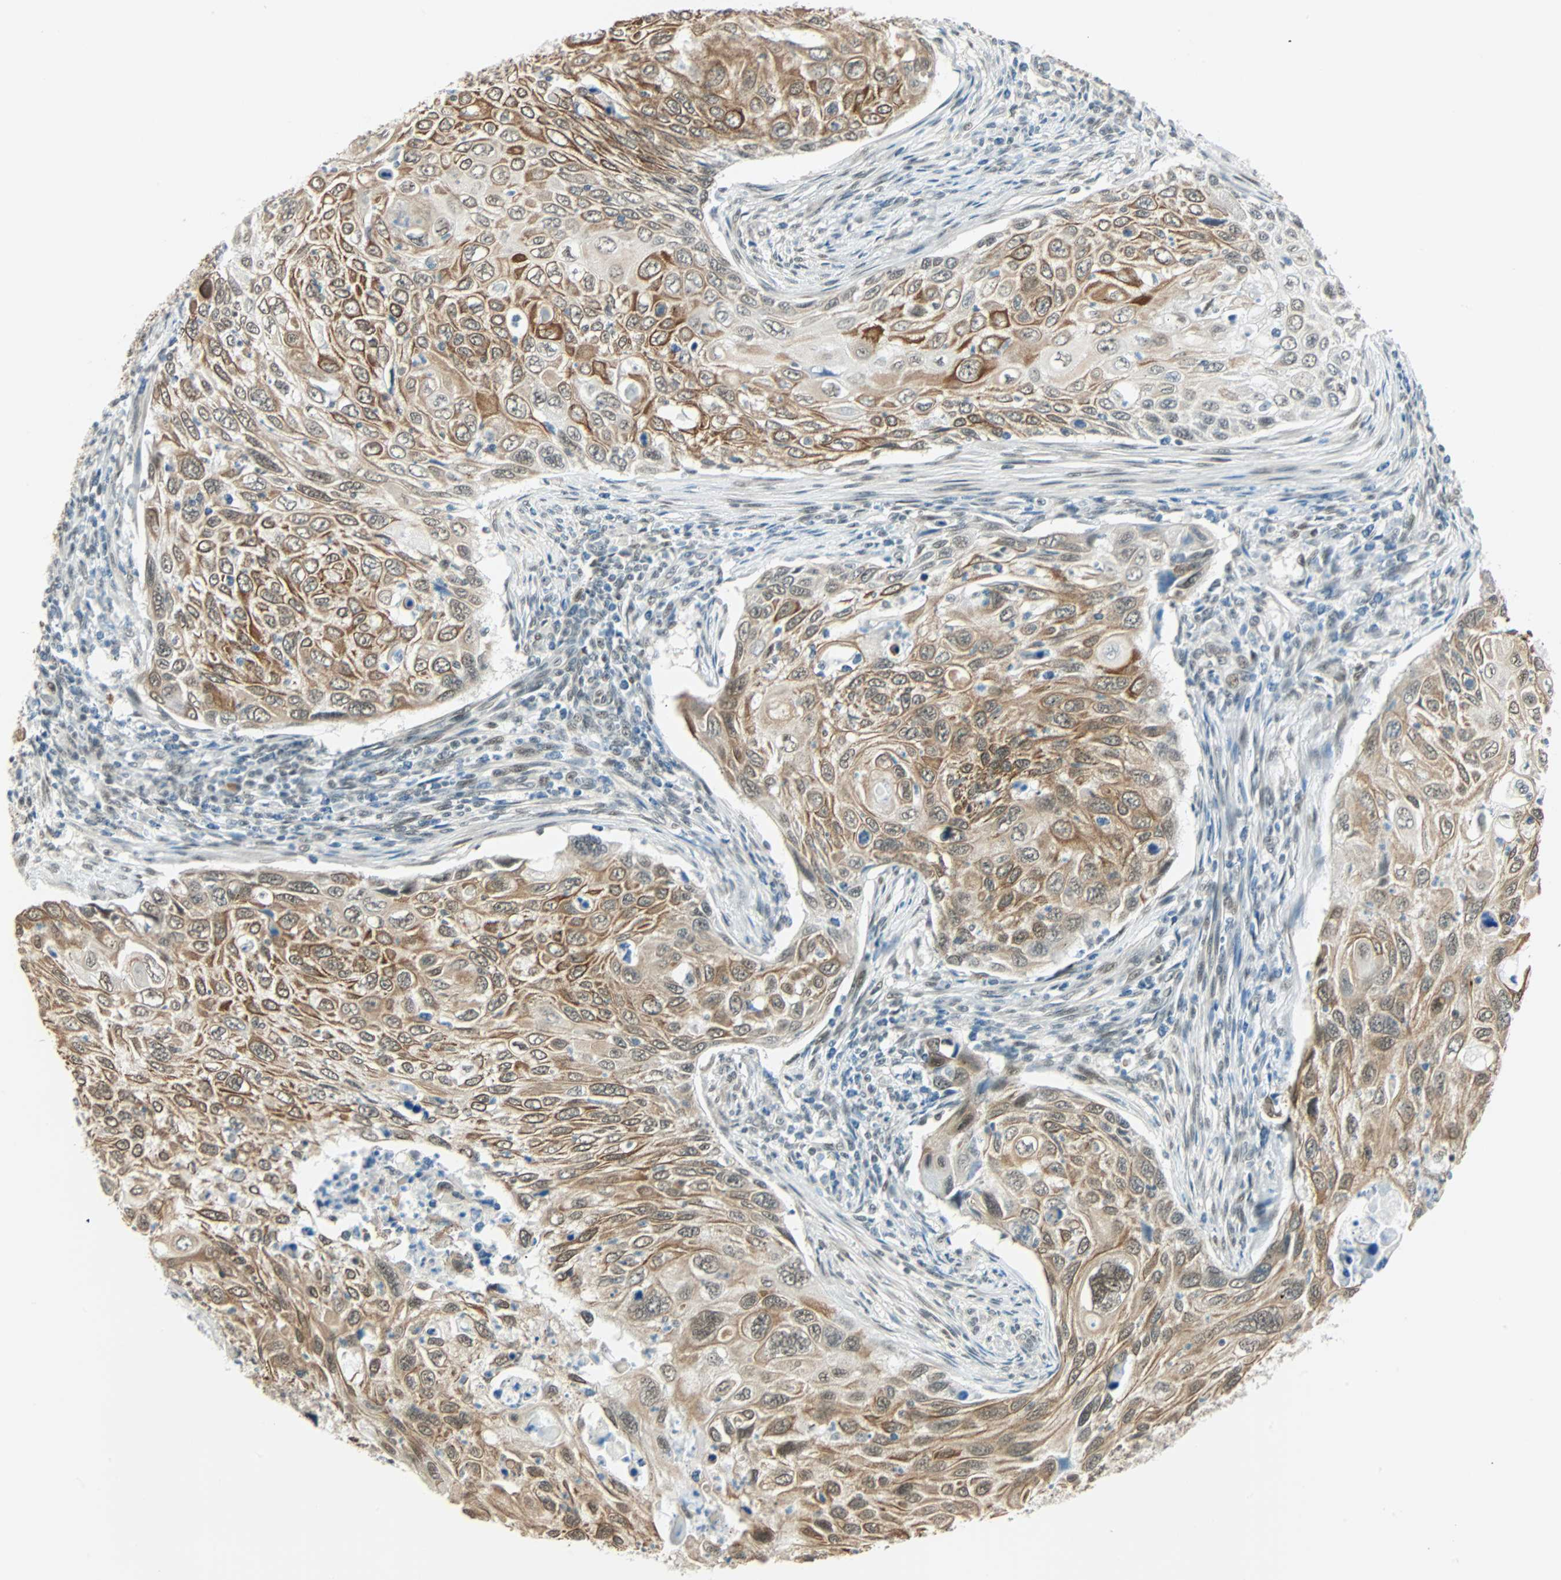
{"staining": {"intensity": "moderate", "quantity": ">75%", "location": "cytoplasmic/membranous,nuclear"}, "tissue": "cervical cancer", "cell_type": "Tumor cells", "image_type": "cancer", "snomed": [{"axis": "morphology", "description": "Squamous cell carcinoma, NOS"}, {"axis": "topography", "description": "Cervix"}], "caption": "A brown stain shows moderate cytoplasmic/membranous and nuclear staining of a protein in squamous cell carcinoma (cervical) tumor cells.", "gene": "NELFE", "patient": {"sex": "female", "age": 70}}